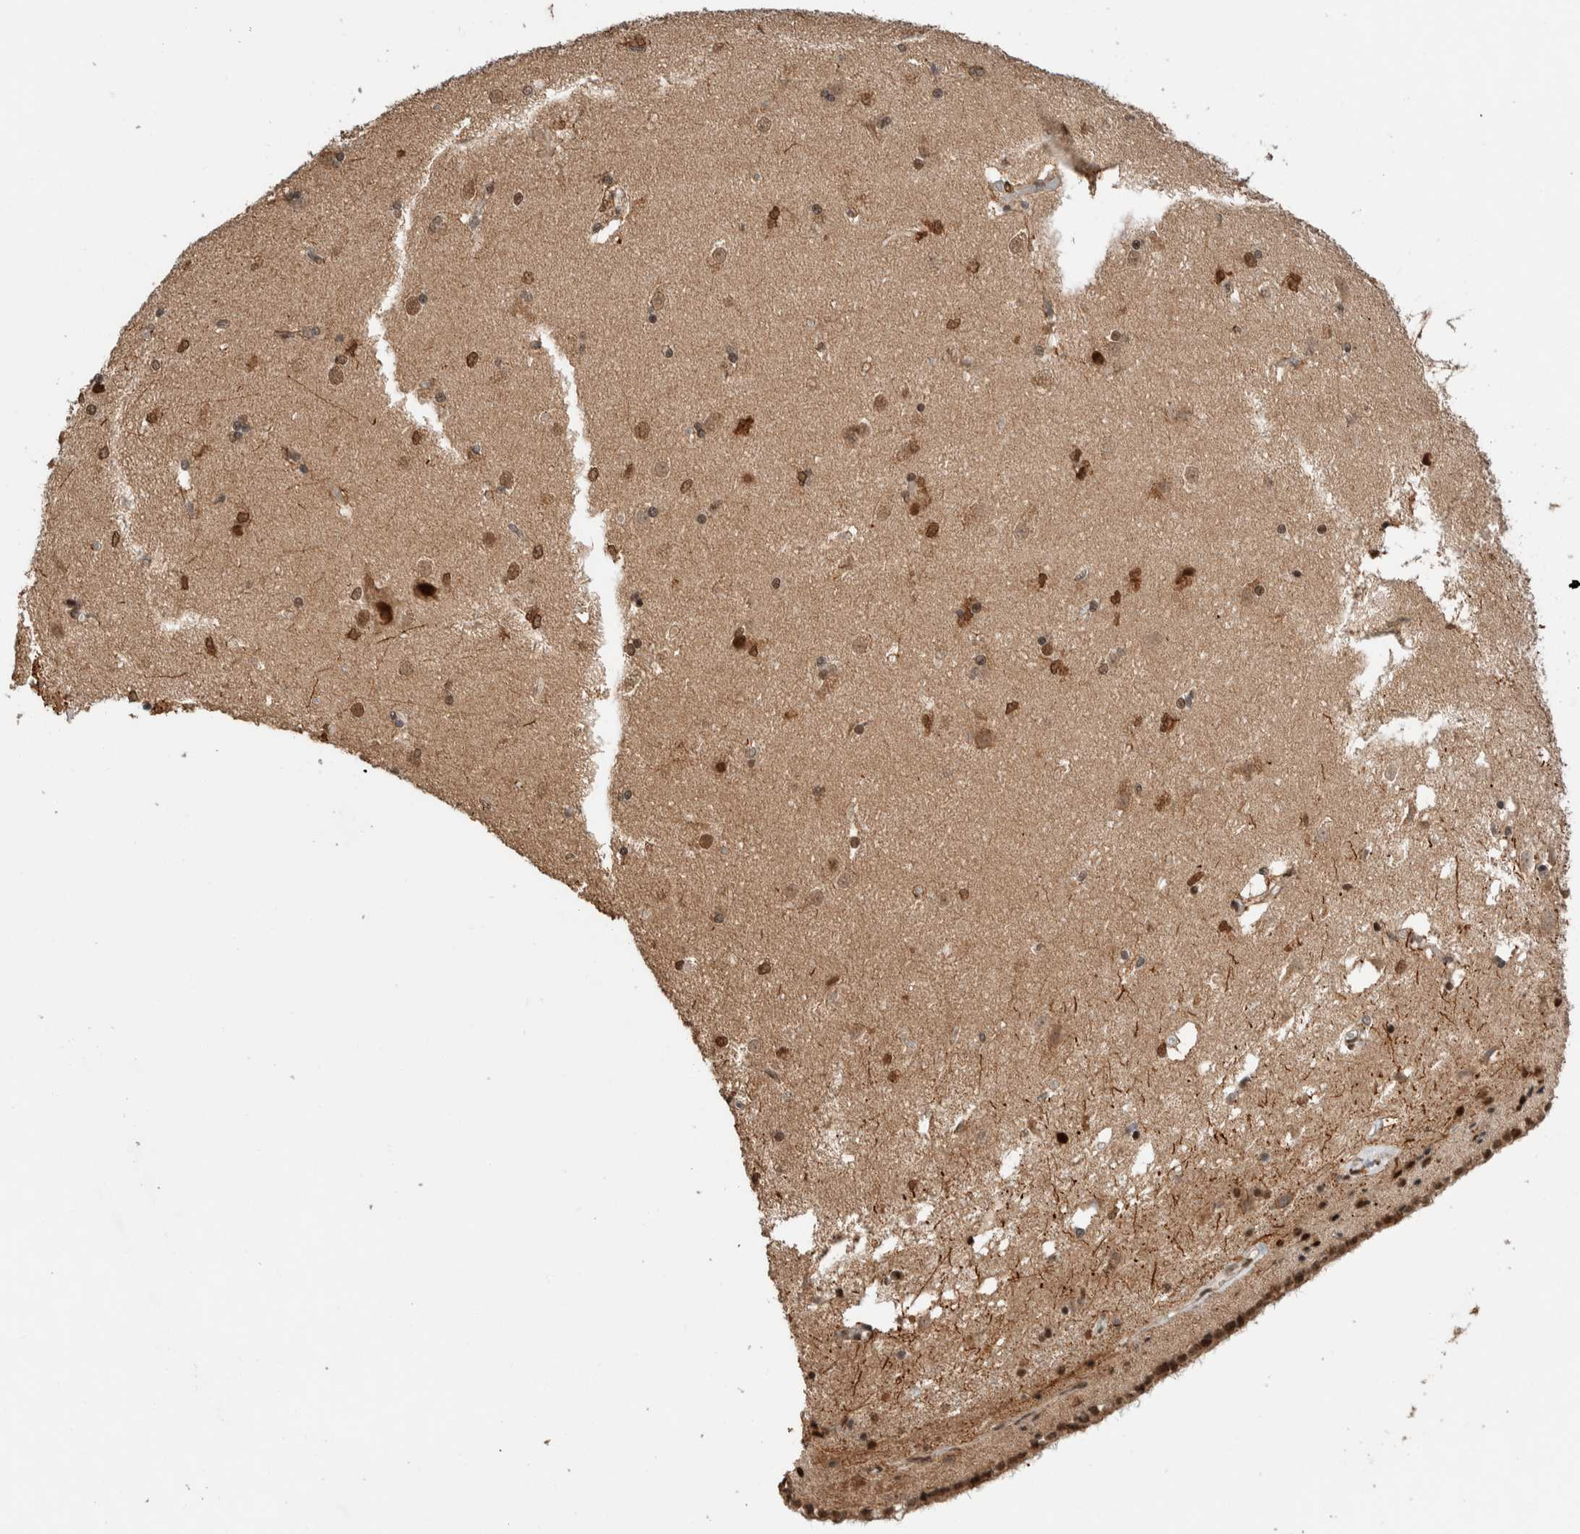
{"staining": {"intensity": "moderate", "quantity": ">75%", "location": "cytoplasmic/membranous,nuclear"}, "tissue": "caudate", "cell_type": "Glial cells", "image_type": "normal", "snomed": [{"axis": "morphology", "description": "Normal tissue, NOS"}, {"axis": "topography", "description": "Lateral ventricle wall"}], "caption": "Caudate stained with immunohistochemistry (IHC) reveals moderate cytoplasmic/membranous,nuclear positivity in approximately >75% of glial cells.", "gene": "TNRC18", "patient": {"sex": "female", "age": 19}}